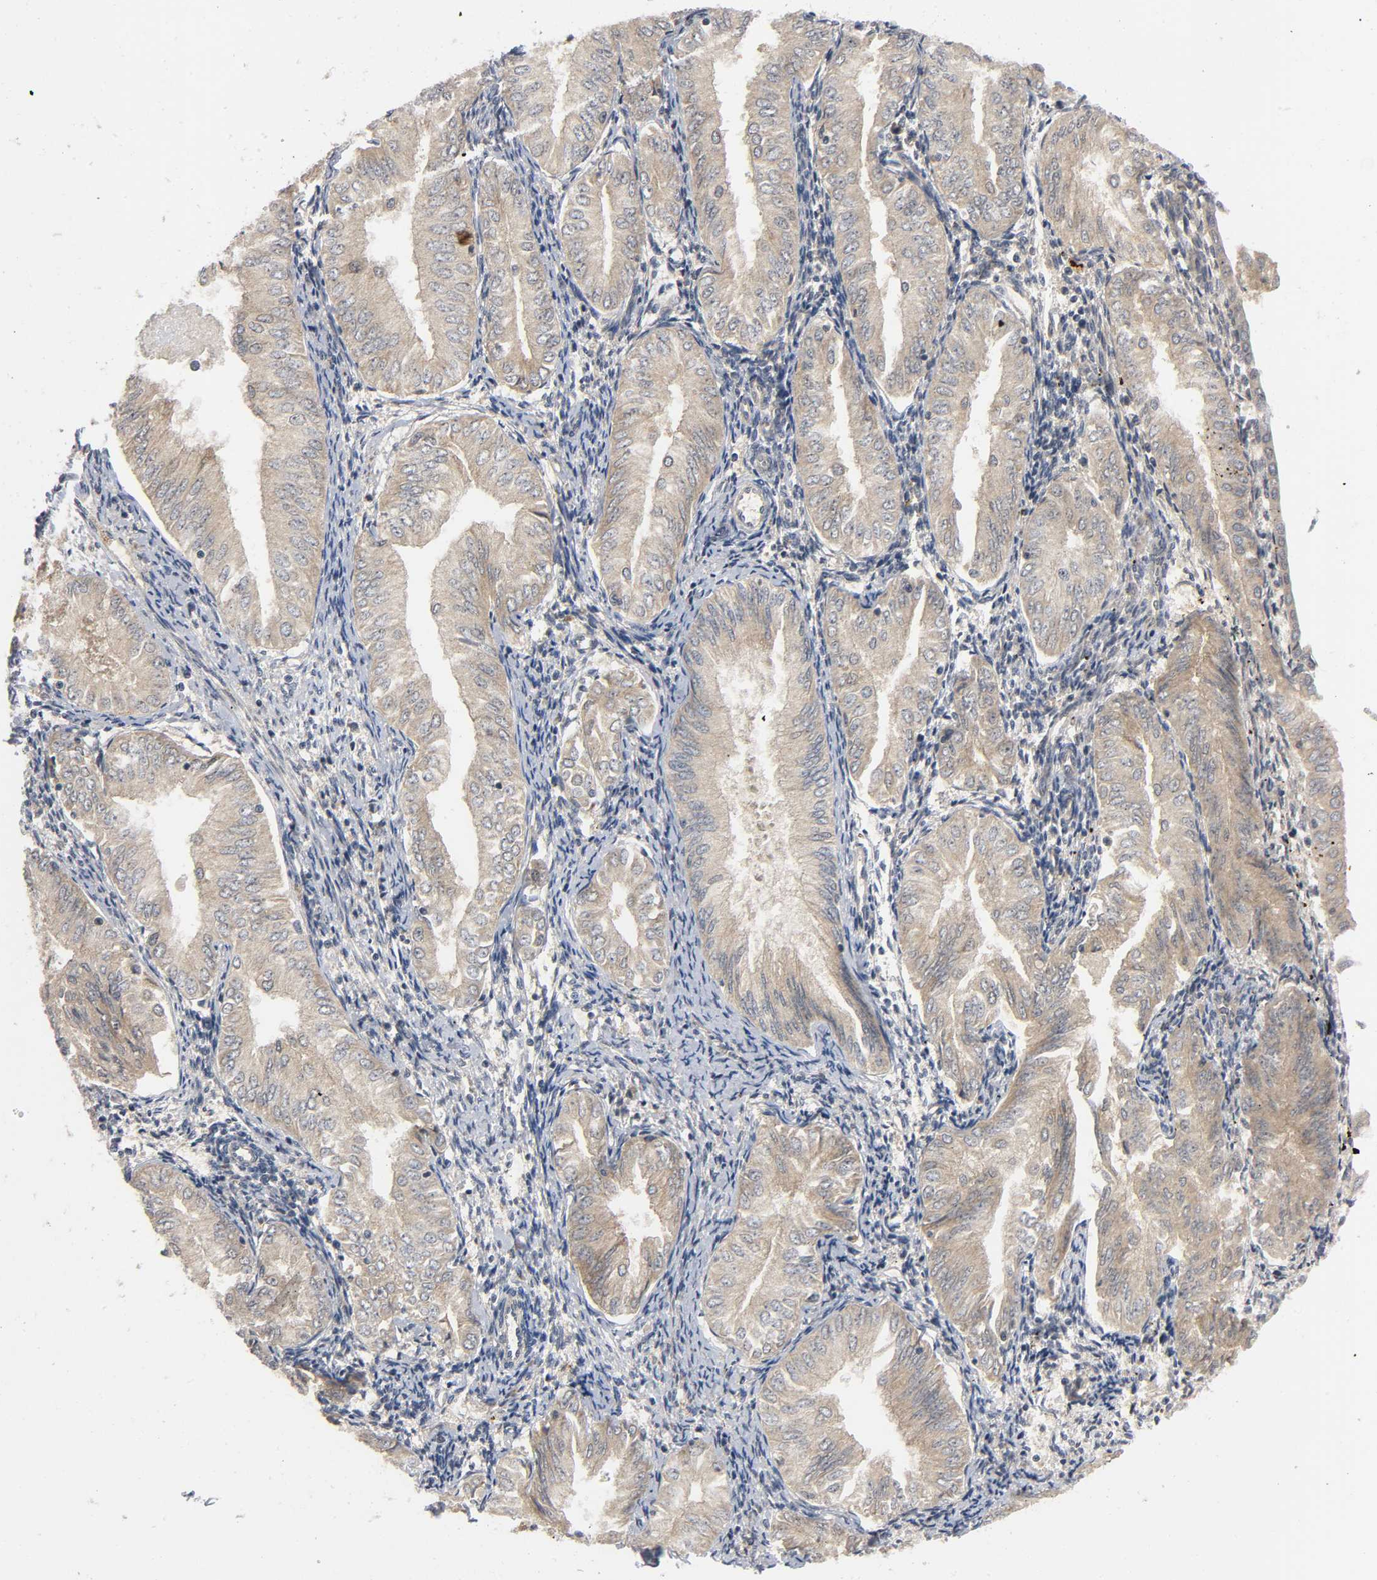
{"staining": {"intensity": "moderate", "quantity": ">75%", "location": "cytoplasmic/membranous"}, "tissue": "endometrial cancer", "cell_type": "Tumor cells", "image_type": "cancer", "snomed": [{"axis": "morphology", "description": "Adenocarcinoma, NOS"}, {"axis": "topography", "description": "Endometrium"}], "caption": "Immunohistochemistry of human endometrial adenocarcinoma shows medium levels of moderate cytoplasmic/membranous staining in approximately >75% of tumor cells.", "gene": "MAPK8", "patient": {"sex": "female", "age": 53}}